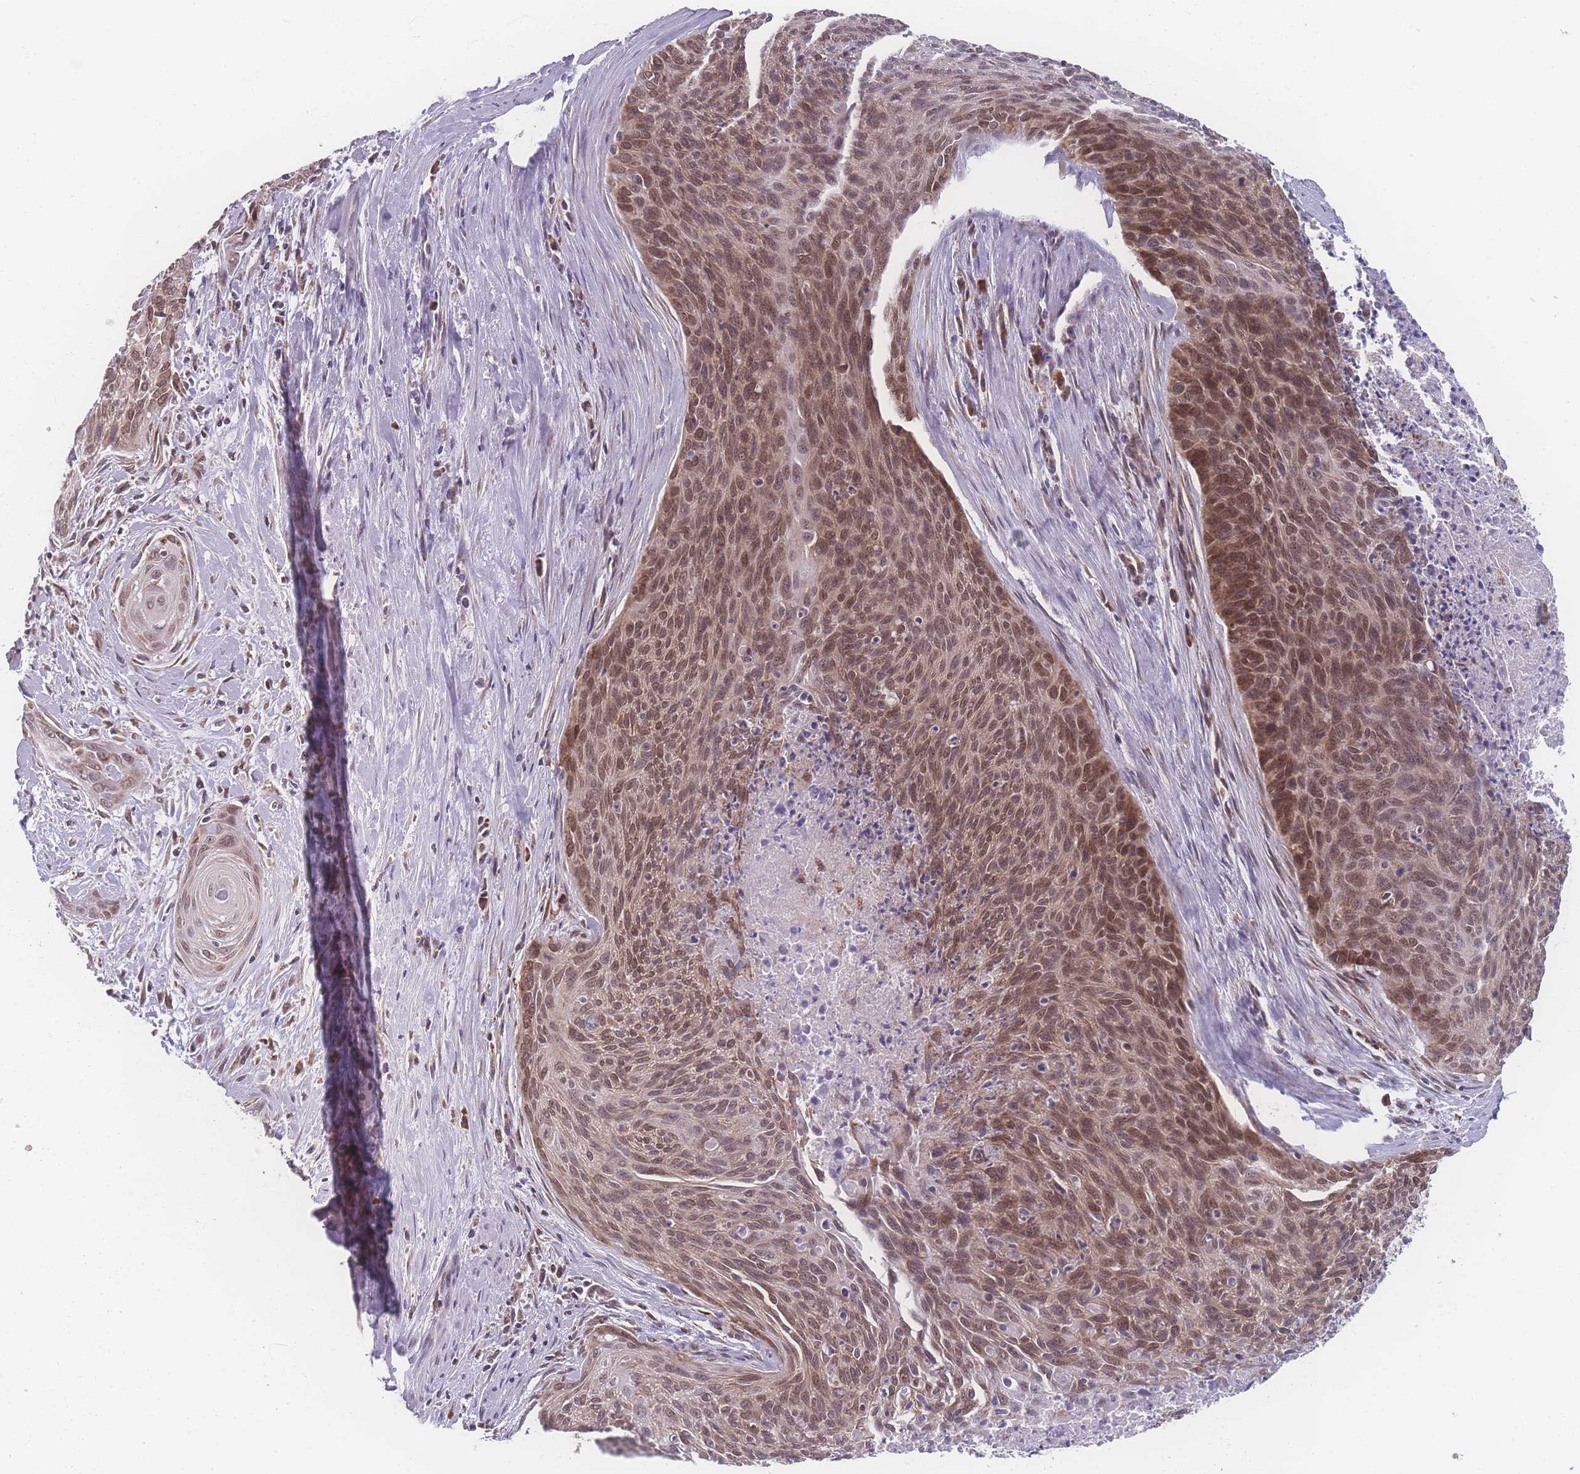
{"staining": {"intensity": "moderate", "quantity": ">75%", "location": "cytoplasmic/membranous,nuclear"}, "tissue": "cervical cancer", "cell_type": "Tumor cells", "image_type": "cancer", "snomed": [{"axis": "morphology", "description": "Squamous cell carcinoma, NOS"}, {"axis": "topography", "description": "Cervix"}], "caption": "Approximately >75% of tumor cells in squamous cell carcinoma (cervical) demonstrate moderate cytoplasmic/membranous and nuclear protein positivity as visualized by brown immunohistochemical staining.", "gene": "ZC3H13", "patient": {"sex": "female", "age": 55}}